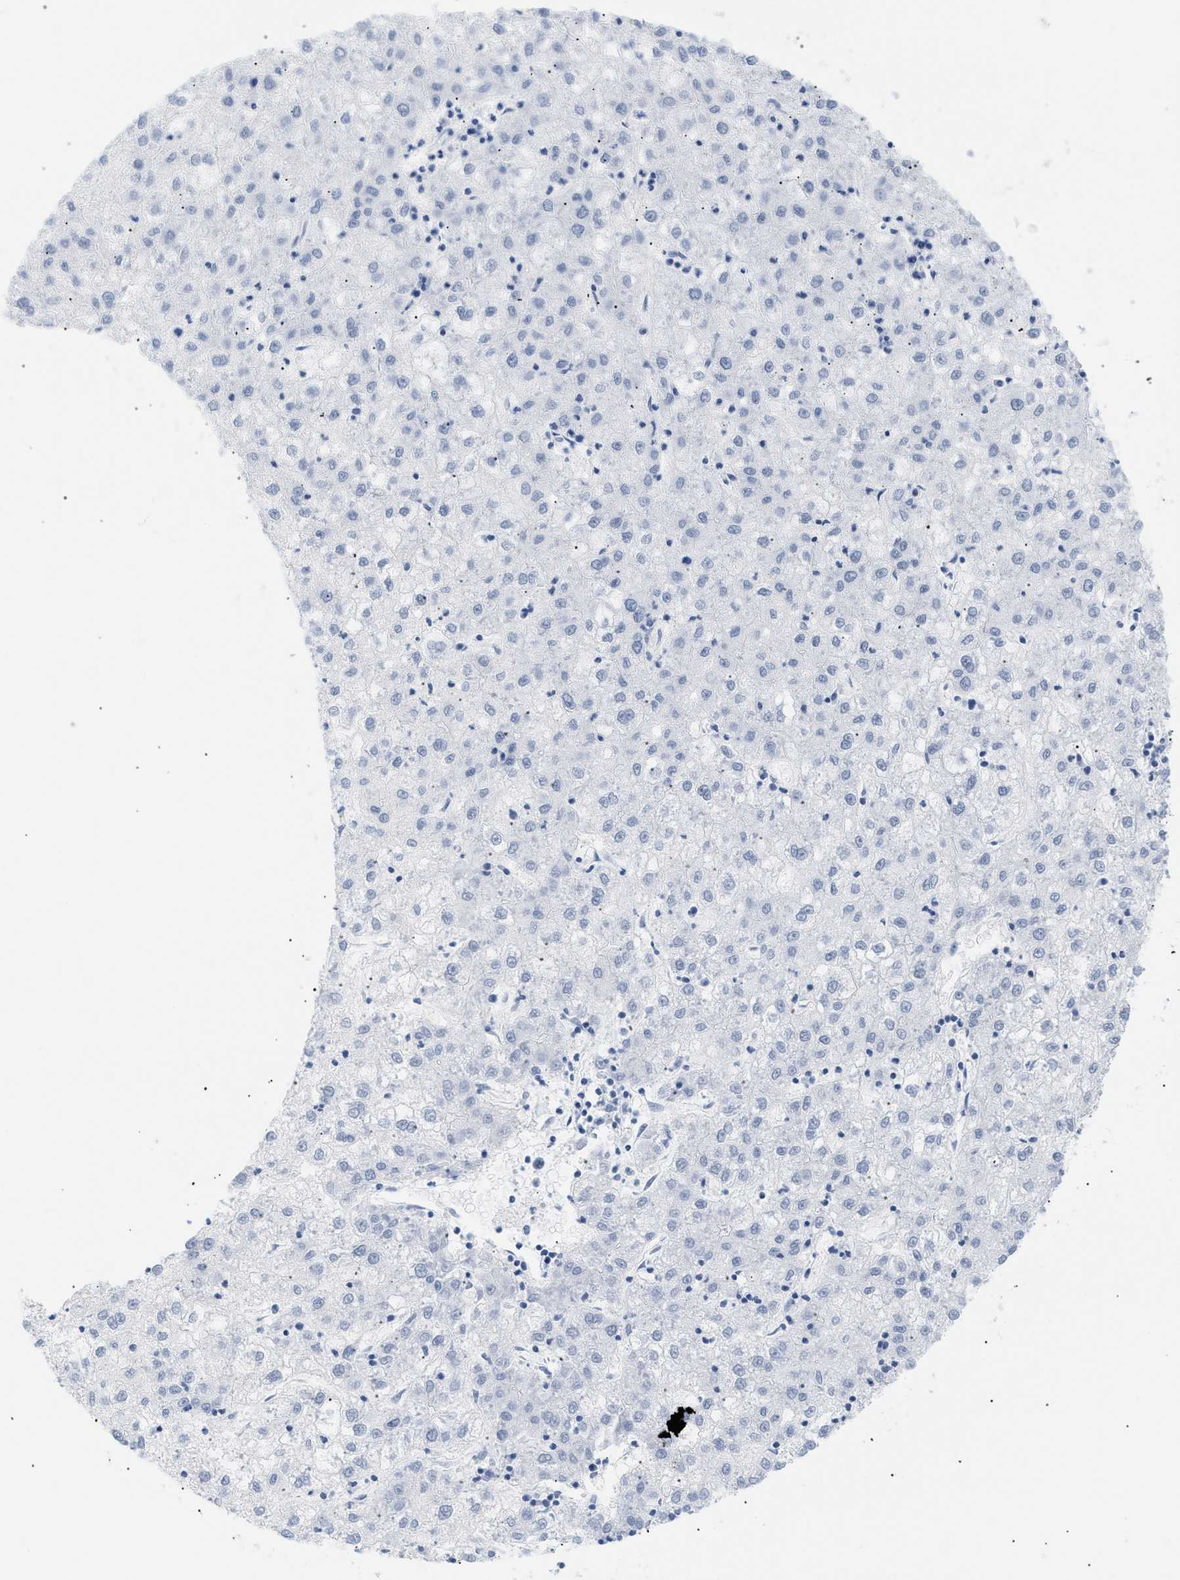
{"staining": {"intensity": "negative", "quantity": "none", "location": "none"}, "tissue": "liver cancer", "cell_type": "Tumor cells", "image_type": "cancer", "snomed": [{"axis": "morphology", "description": "Carcinoma, Hepatocellular, NOS"}, {"axis": "topography", "description": "Liver"}], "caption": "Tumor cells show no significant expression in liver cancer (hepatocellular carcinoma).", "gene": "ELN", "patient": {"sex": "male", "age": 72}}